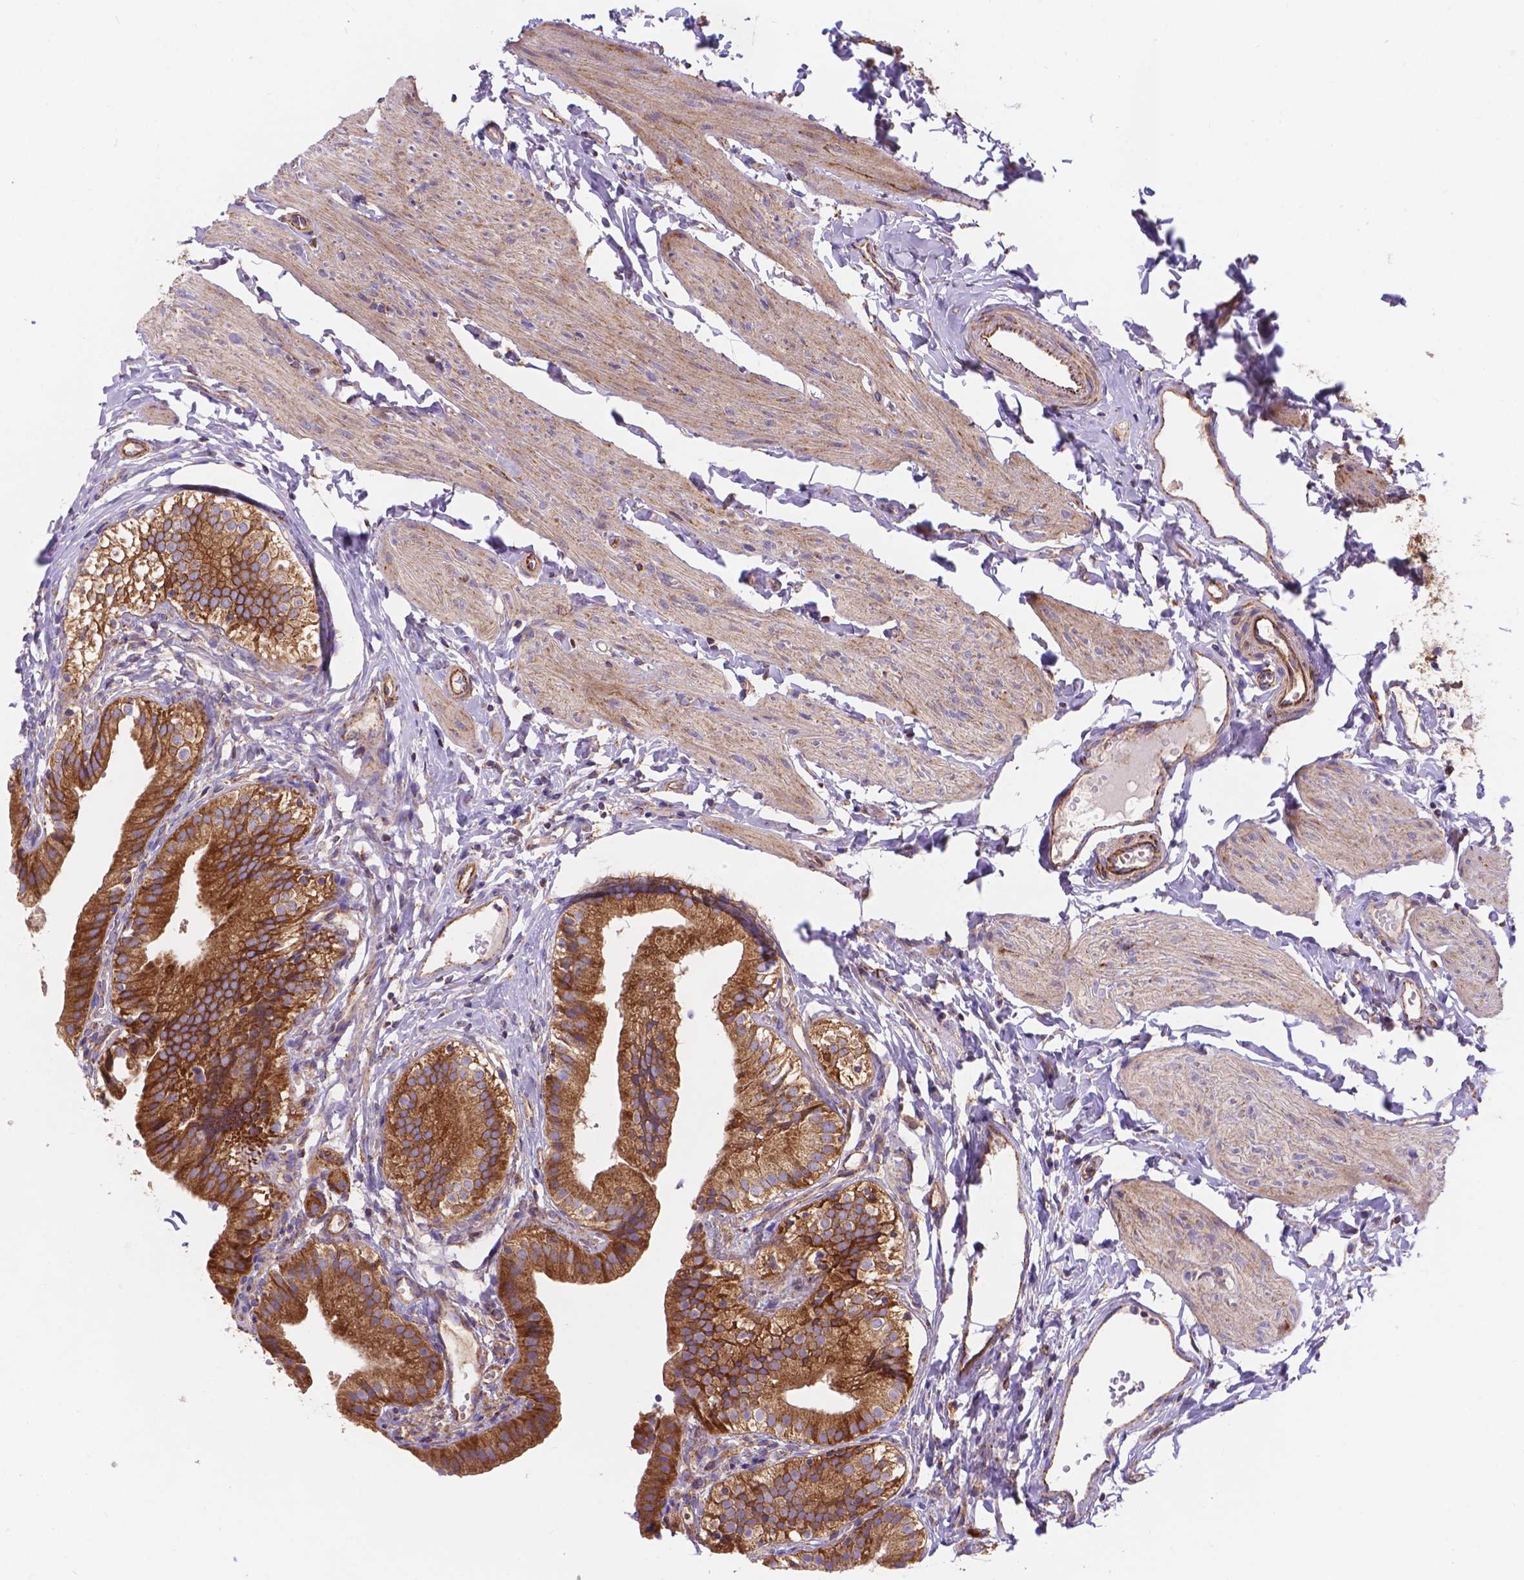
{"staining": {"intensity": "strong", "quantity": ">75%", "location": "cytoplasmic/membranous"}, "tissue": "gallbladder", "cell_type": "Glandular cells", "image_type": "normal", "snomed": [{"axis": "morphology", "description": "Normal tissue, NOS"}, {"axis": "topography", "description": "Gallbladder"}], "caption": "A high-resolution micrograph shows immunohistochemistry (IHC) staining of benign gallbladder, which exhibits strong cytoplasmic/membranous expression in approximately >75% of glandular cells.", "gene": "AK3", "patient": {"sex": "female", "age": 47}}